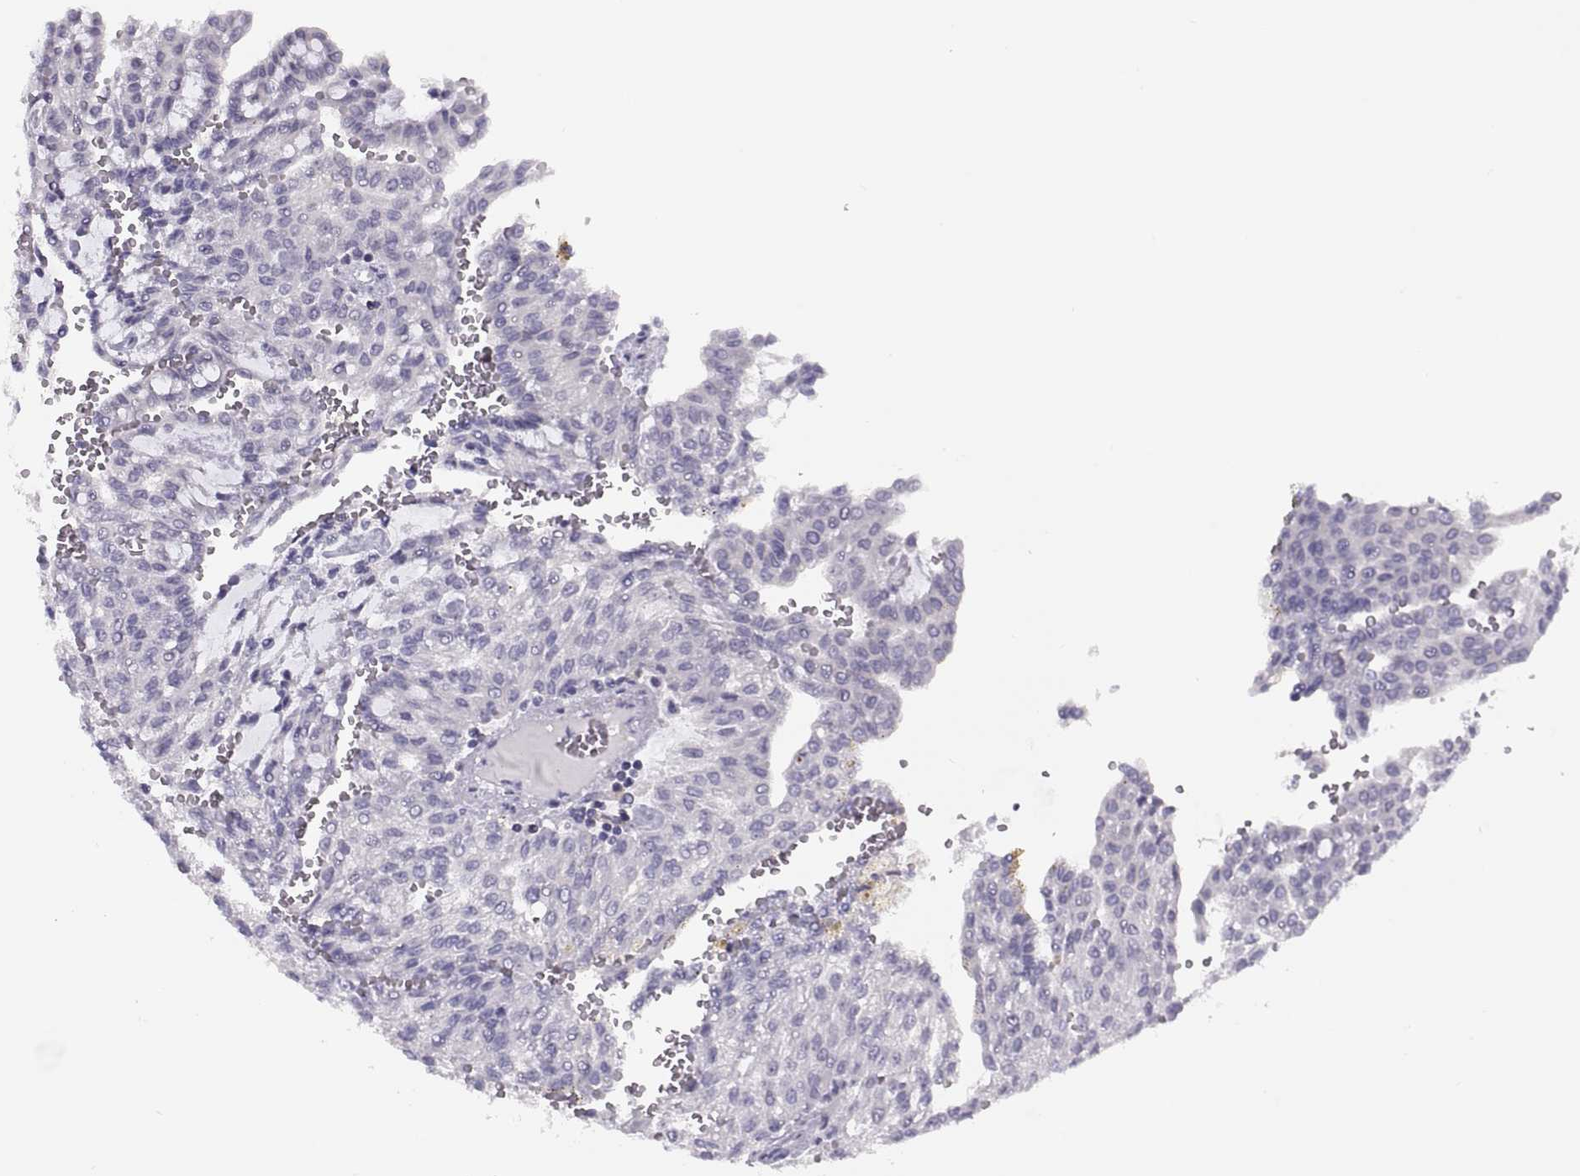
{"staining": {"intensity": "negative", "quantity": "none", "location": "none"}, "tissue": "renal cancer", "cell_type": "Tumor cells", "image_type": "cancer", "snomed": [{"axis": "morphology", "description": "Adenocarcinoma, NOS"}, {"axis": "topography", "description": "Kidney"}], "caption": "This is an immunohistochemistry photomicrograph of adenocarcinoma (renal). There is no positivity in tumor cells.", "gene": "TTC21A", "patient": {"sex": "male", "age": 63}}